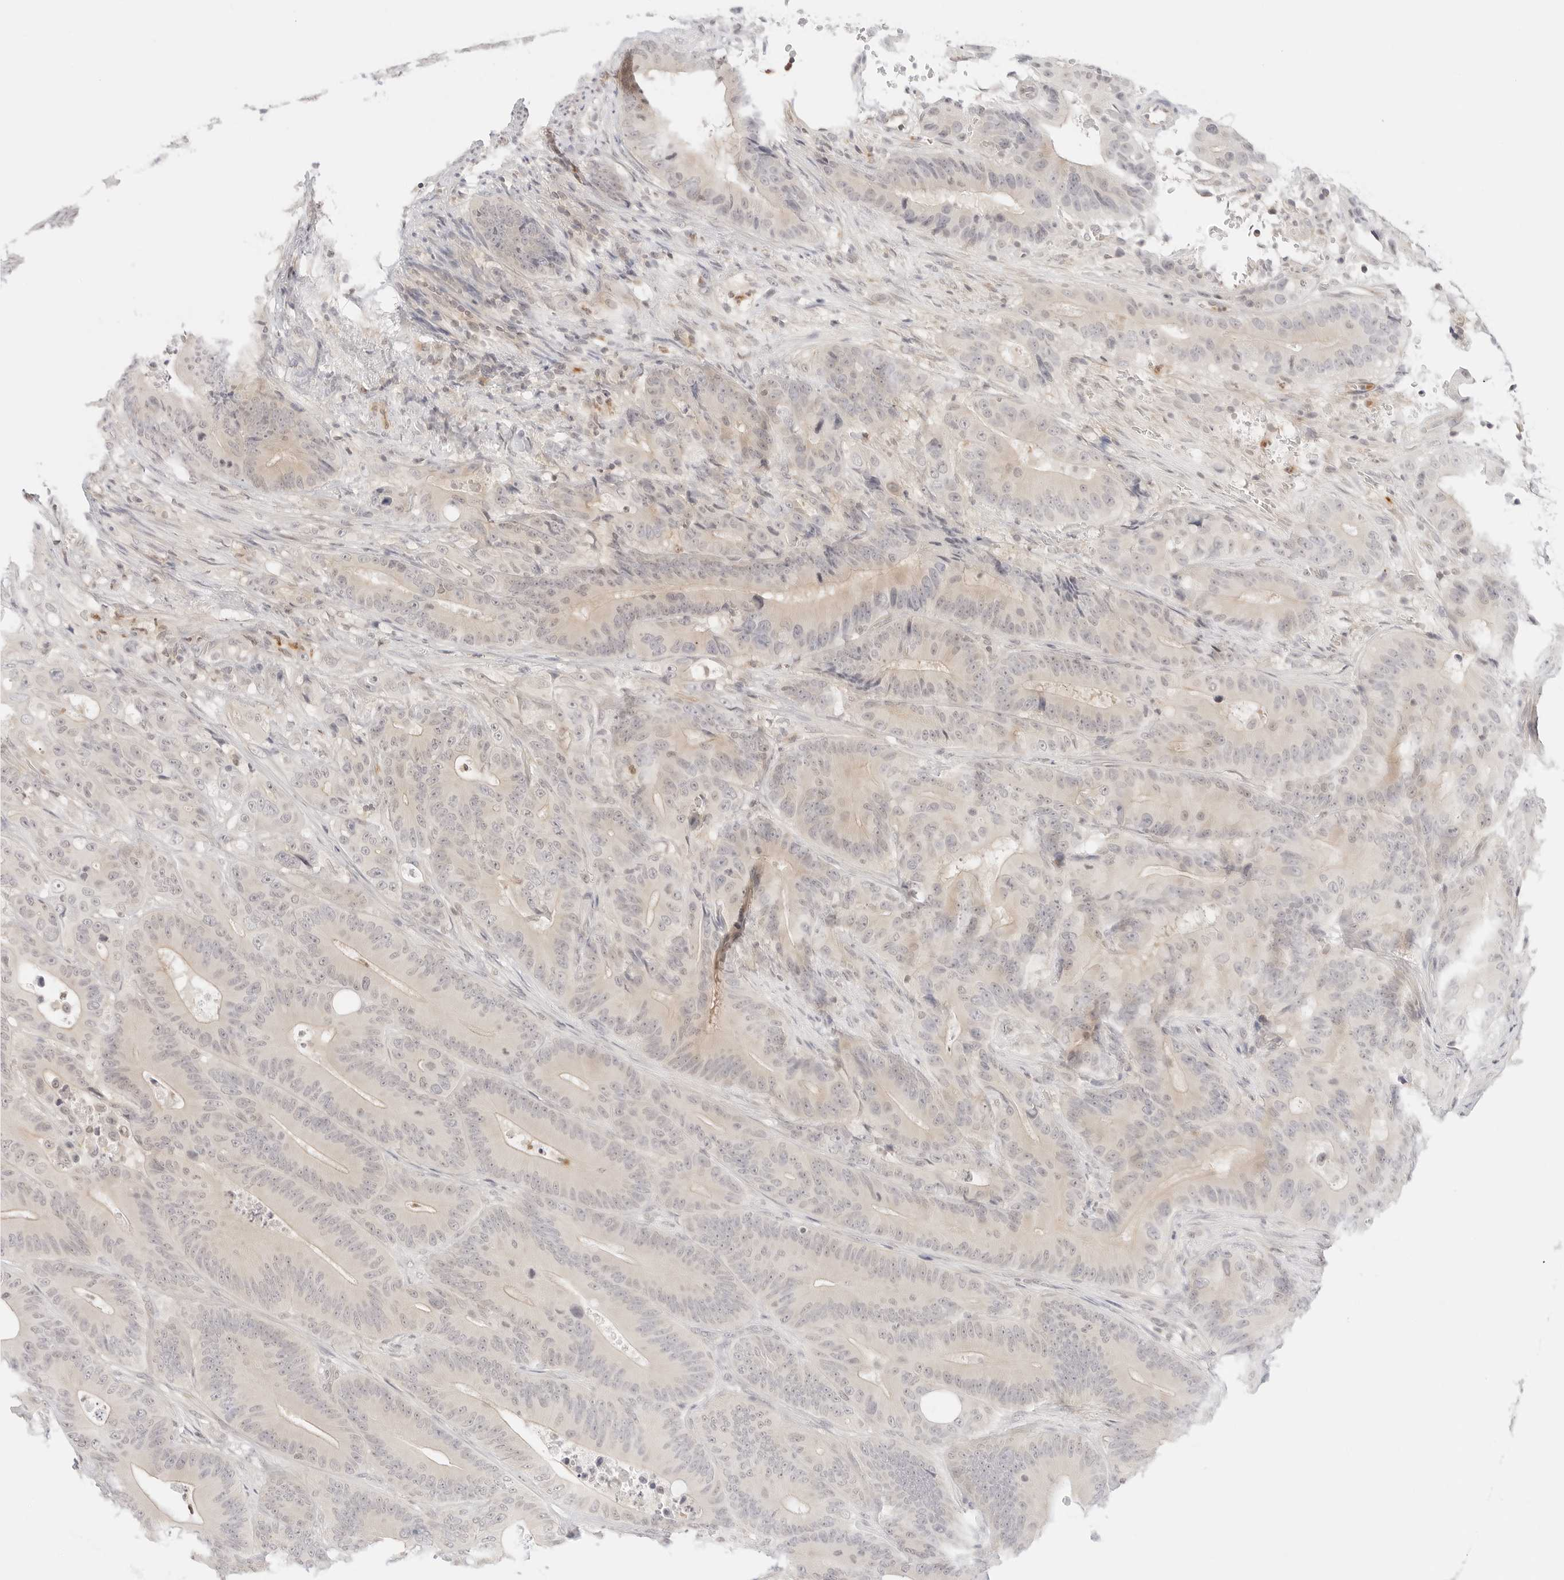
{"staining": {"intensity": "negative", "quantity": "none", "location": "none"}, "tissue": "colorectal cancer", "cell_type": "Tumor cells", "image_type": "cancer", "snomed": [{"axis": "morphology", "description": "Adenocarcinoma, NOS"}, {"axis": "topography", "description": "Colon"}], "caption": "Tumor cells are negative for protein expression in human colorectal adenocarcinoma.", "gene": "GNAS", "patient": {"sex": "male", "age": 83}}